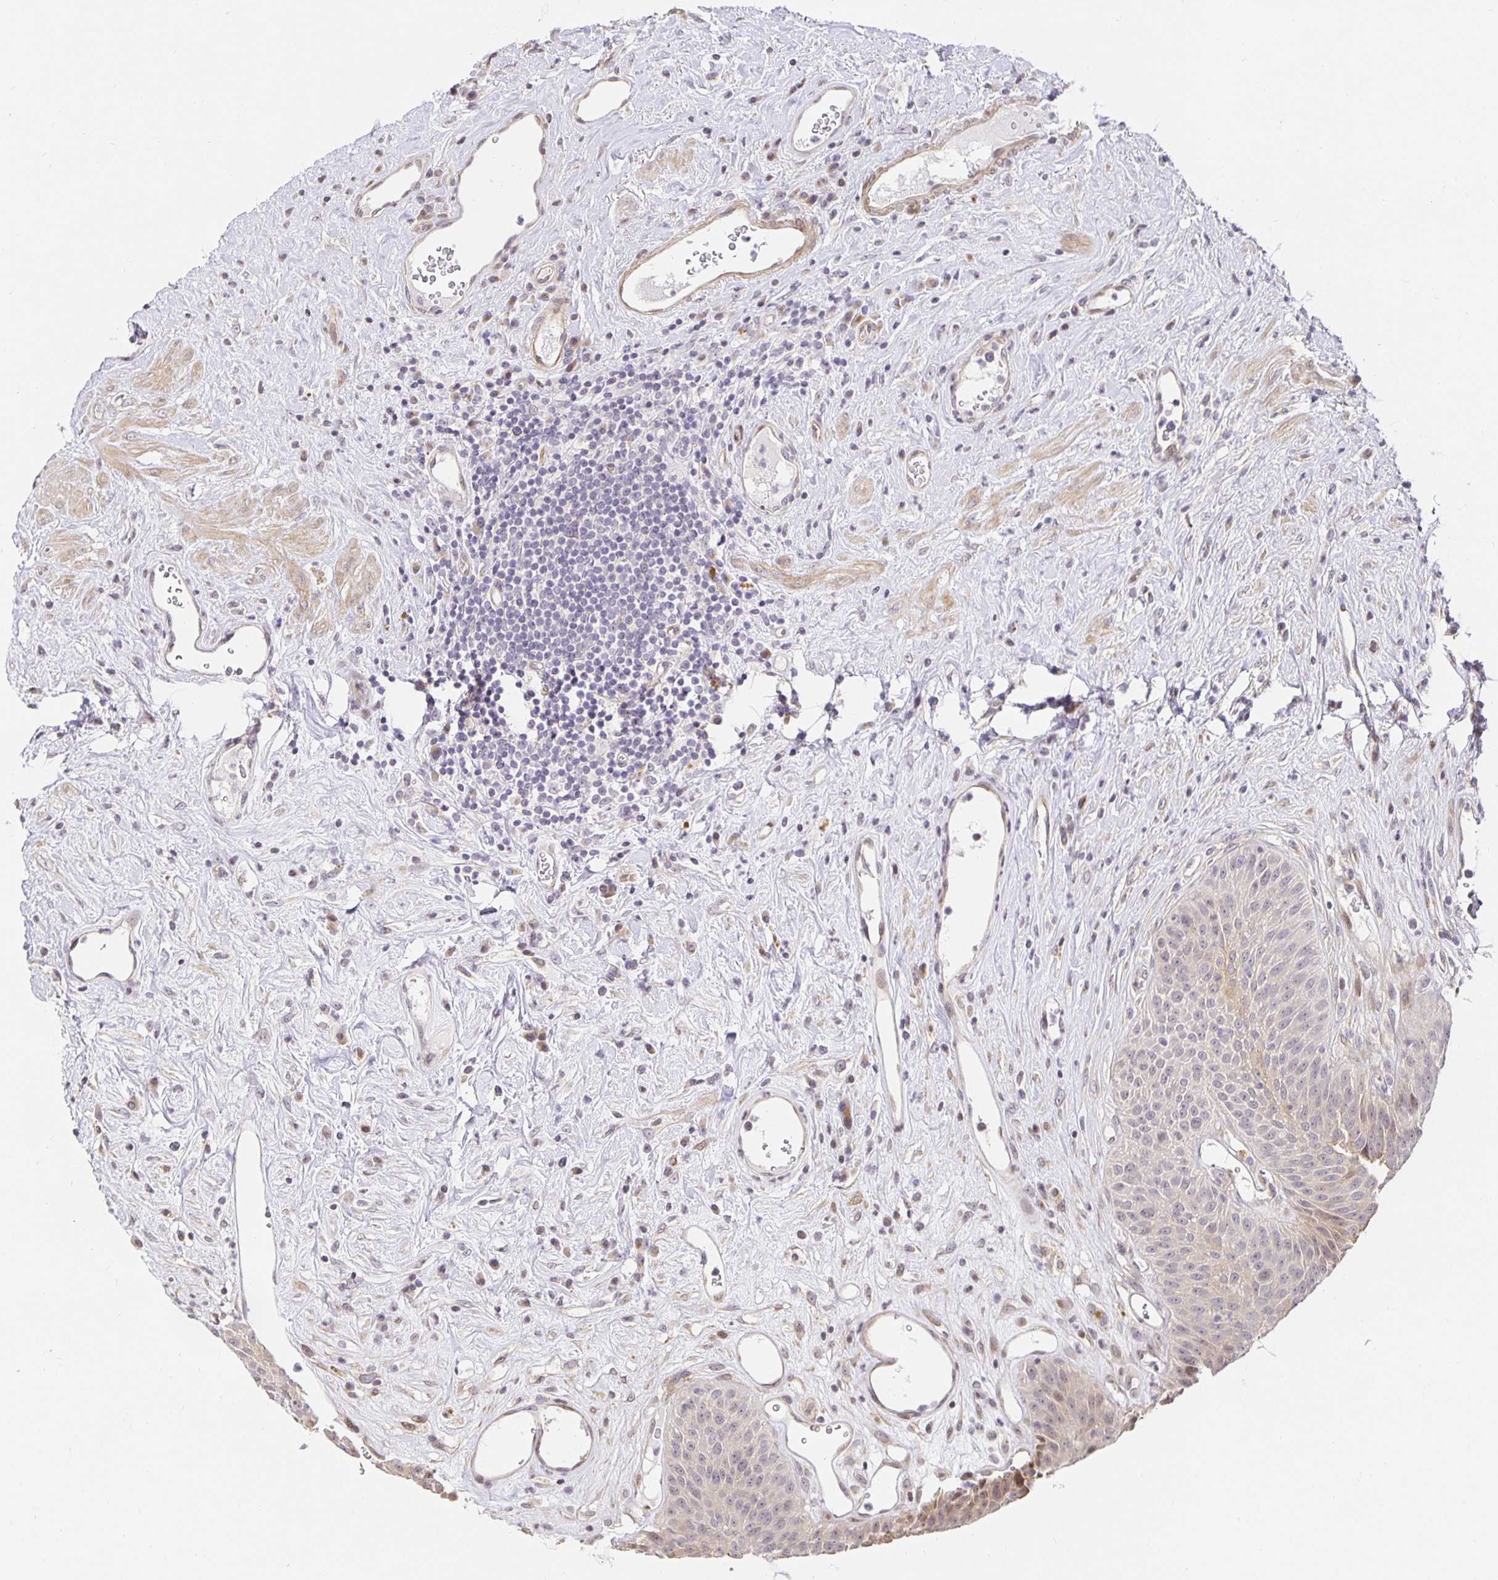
{"staining": {"intensity": "moderate", "quantity": "25%-75%", "location": "cytoplasmic/membranous"}, "tissue": "urinary bladder", "cell_type": "Urothelial cells", "image_type": "normal", "snomed": [{"axis": "morphology", "description": "Normal tissue, NOS"}, {"axis": "topography", "description": "Urinary bladder"}], "caption": "Immunohistochemical staining of normal urinary bladder reveals medium levels of moderate cytoplasmic/membranous staining in about 25%-75% of urothelial cells.", "gene": "TJP3", "patient": {"sex": "female", "age": 56}}